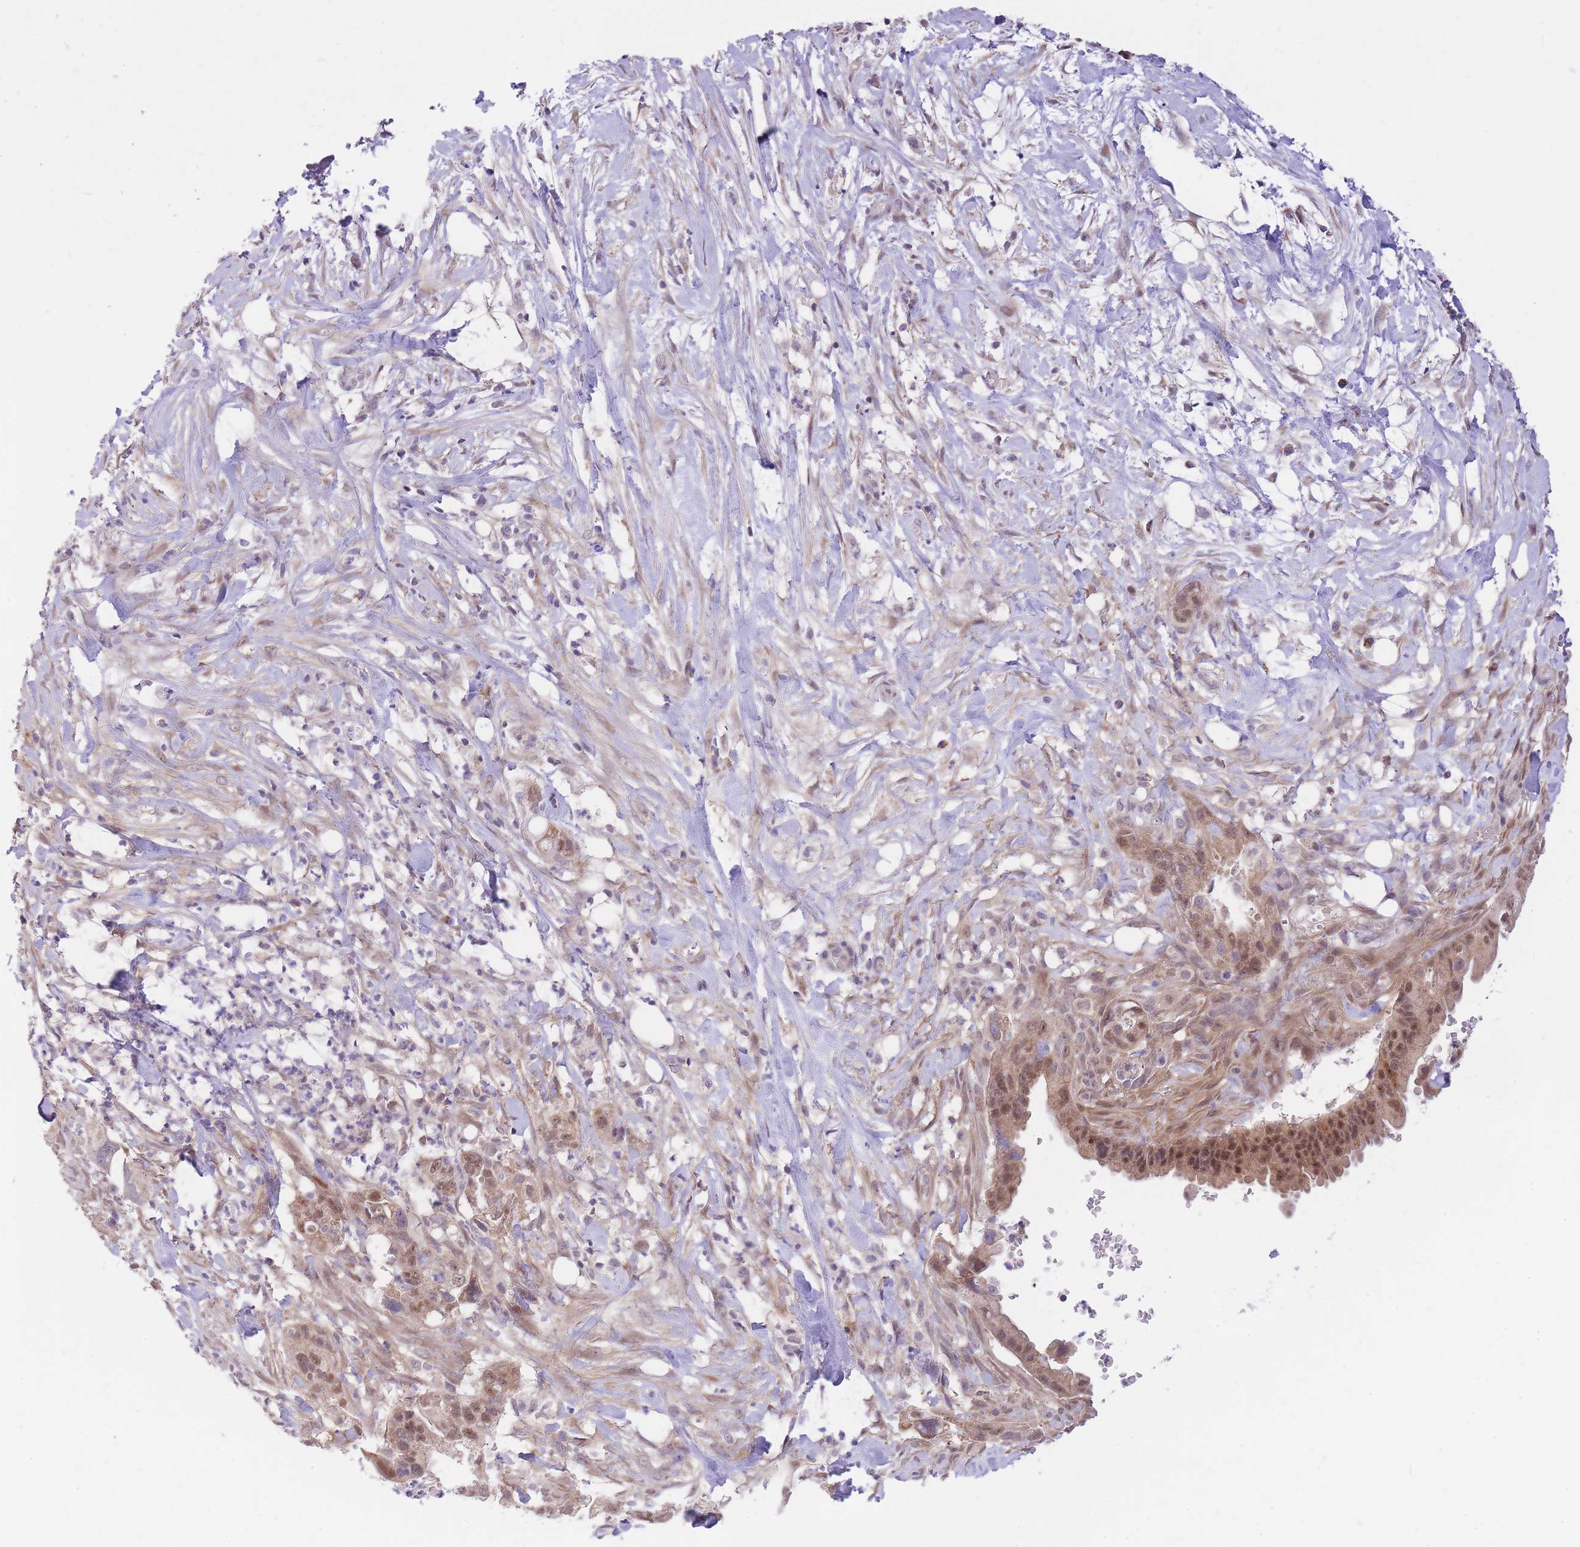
{"staining": {"intensity": "moderate", "quantity": ">75%", "location": "cytoplasmic/membranous,nuclear"}, "tissue": "pancreatic cancer", "cell_type": "Tumor cells", "image_type": "cancer", "snomed": [{"axis": "morphology", "description": "Adenocarcinoma, NOS"}, {"axis": "topography", "description": "Pancreas"}], "caption": "IHC micrograph of pancreatic adenocarcinoma stained for a protein (brown), which demonstrates medium levels of moderate cytoplasmic/membranous and nuclear expression in about >75% of tumor cells.", "gene": "MINDY2", "patient": {"sex": "male", "age": 44}}